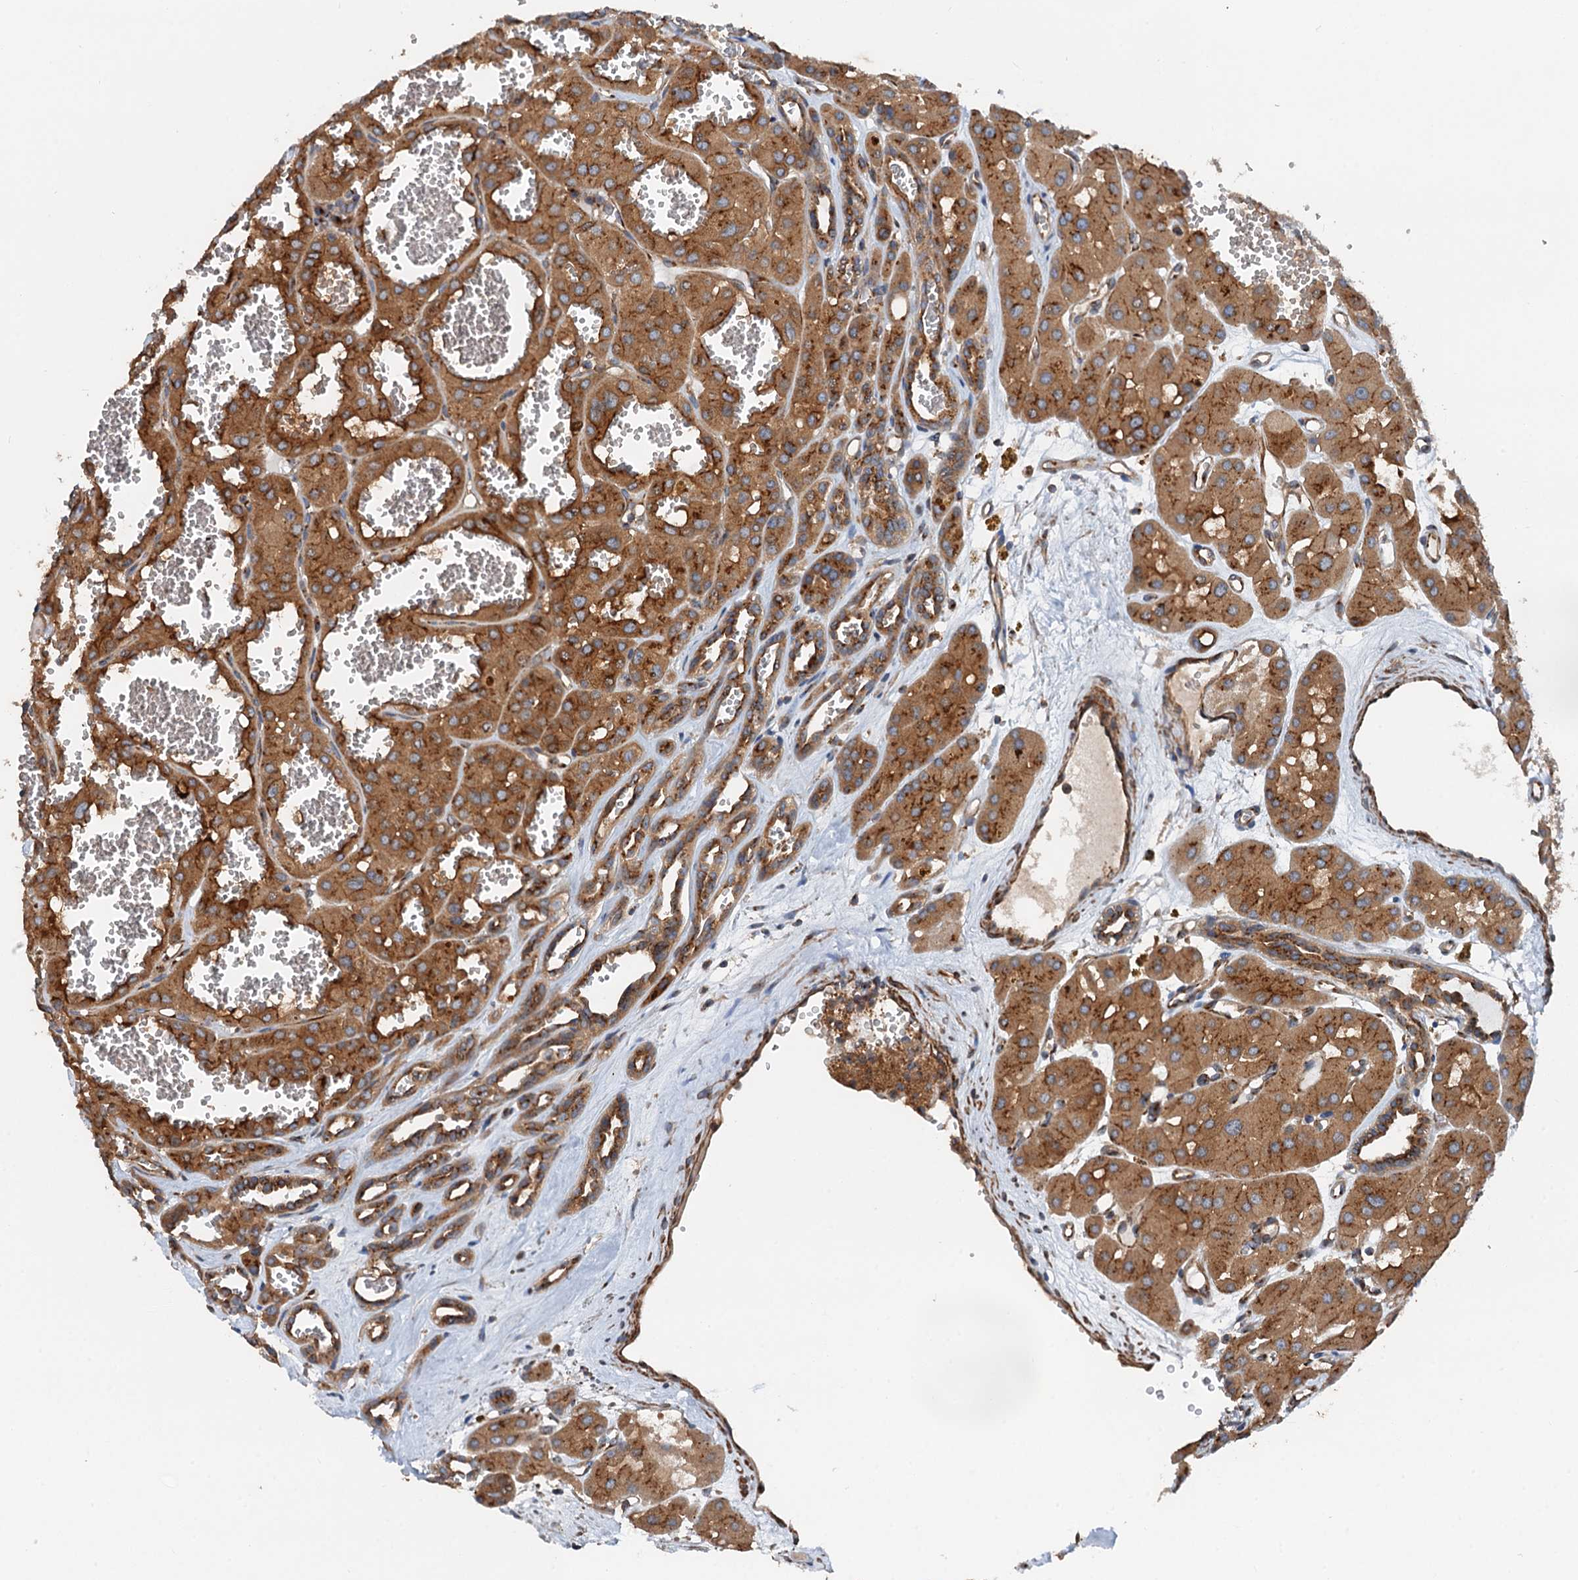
{"staining": {"intensity": "strong", "quantity": ">75%", "location": "cytoplasmic/membranous"}, "tissue": "renal cancer", "cell_type": "Tumor cells", "image_type": "cancer", "snomed": [{"axis": "morphology", "description": "Carcinoma, NOS"}, {"axis": "topography", "description": "Kidney"}], "caption": "Immunohistochemistry (IHC) photomicrograph of neoplastic tissue: renal cancer stained using IHC exhibits high levels of strong protein expression localized specifically in the cytoplasmic/membranous of tumor cells, appearing as a cytoplasmic/membranous brown color.", "gene": "ANKRD26", "patient": {"sex": "female", "age": 75}}